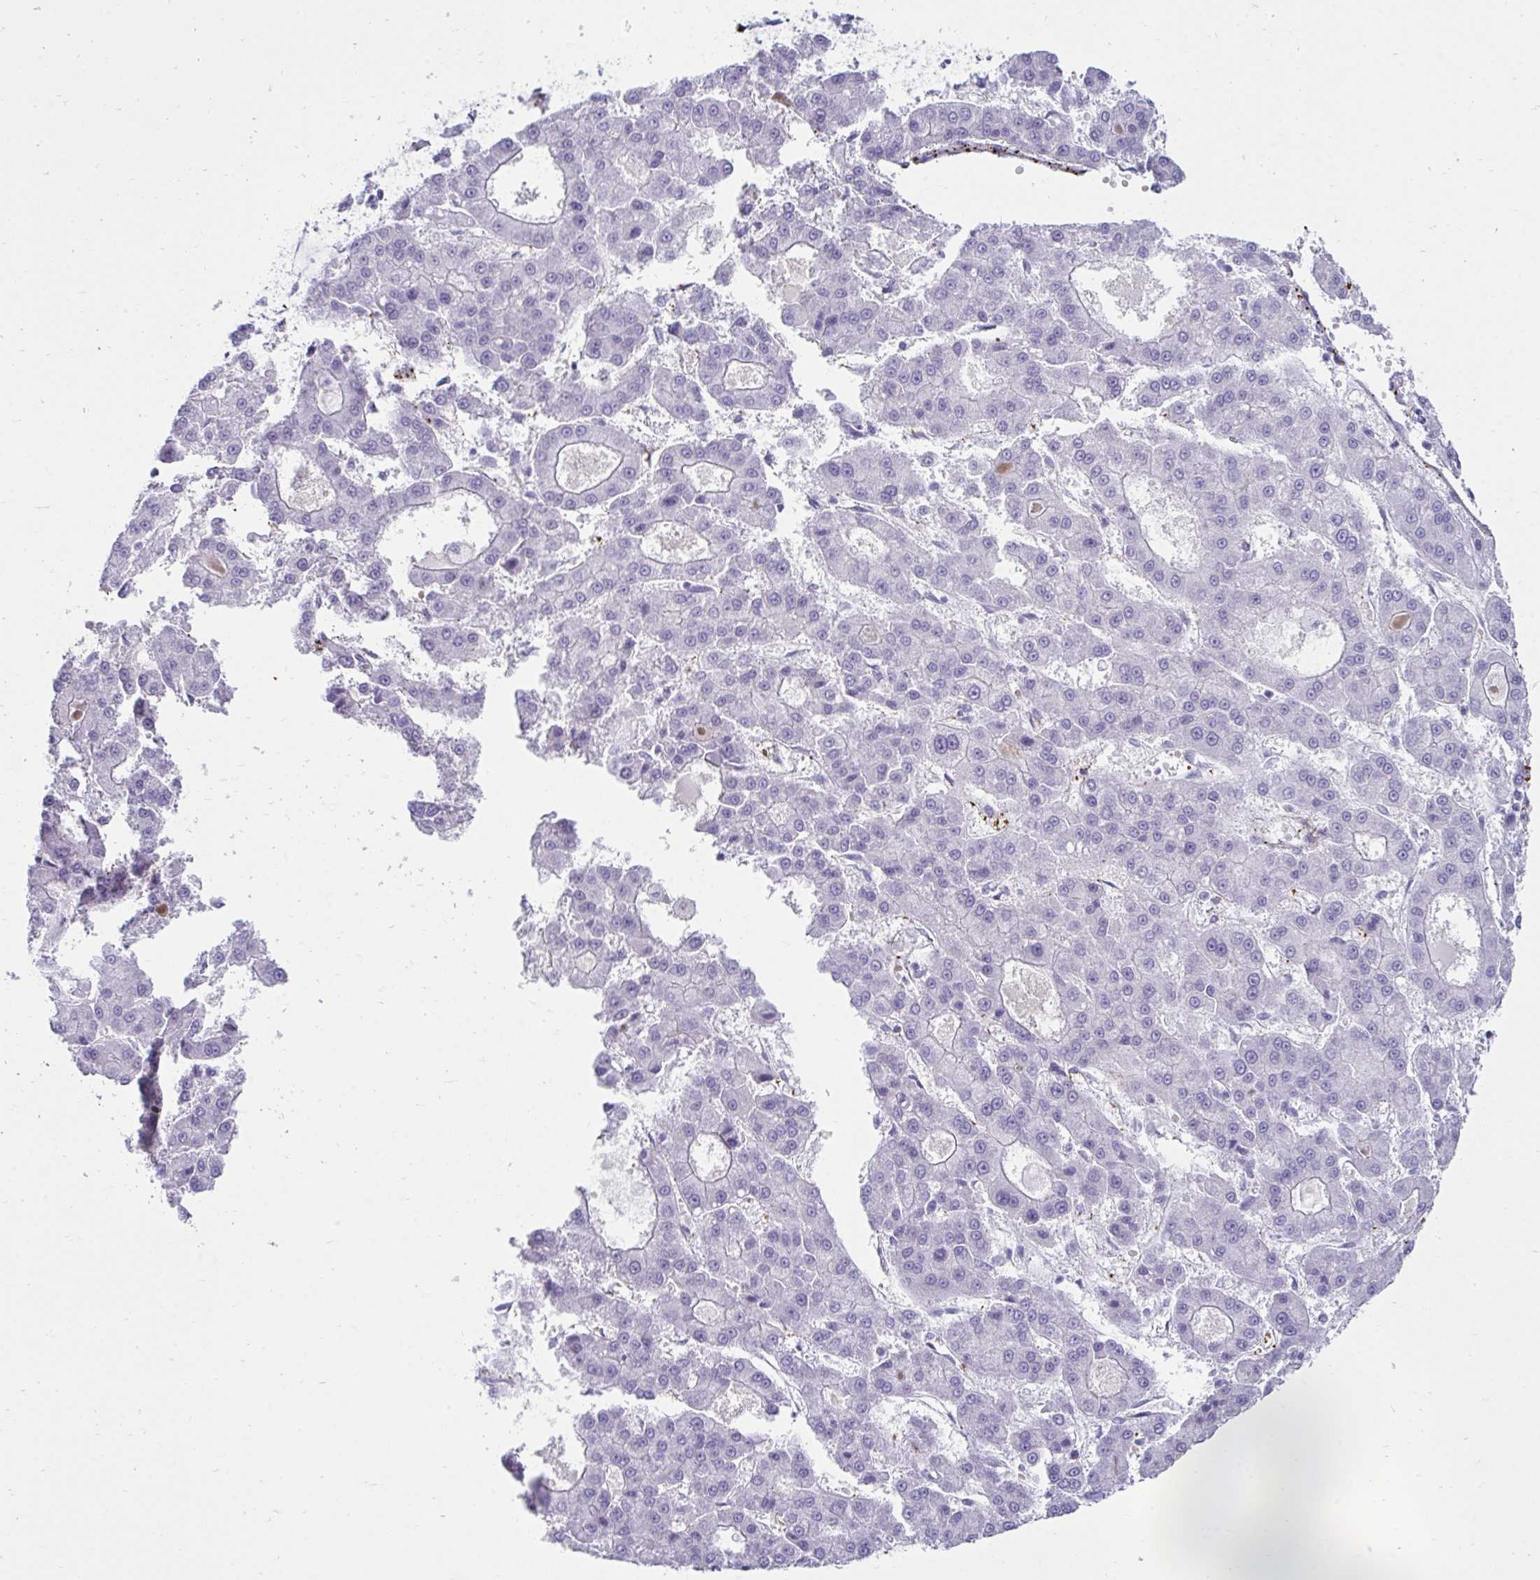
{"staining": {"intensity": "negative", "quantity": "none", "location": "none"}, "tissue": "liver cancer", "cell_type": "Tumor cells", "image_type": "cancer", "snomed": [{"axis": "morphology", "description": "Carcinoma, Hepatocellular, NOS"}, {"axis": "topography", "description": "Liver"}], "caption": "DAB immunohistochemical staining of human hepatocellular carcinoma (liver) displays no significant positivity in tumor cells. Nuclei are stained in blue.", "gene": "UBL3", "patient": {"sex": "male", "age": 70}}